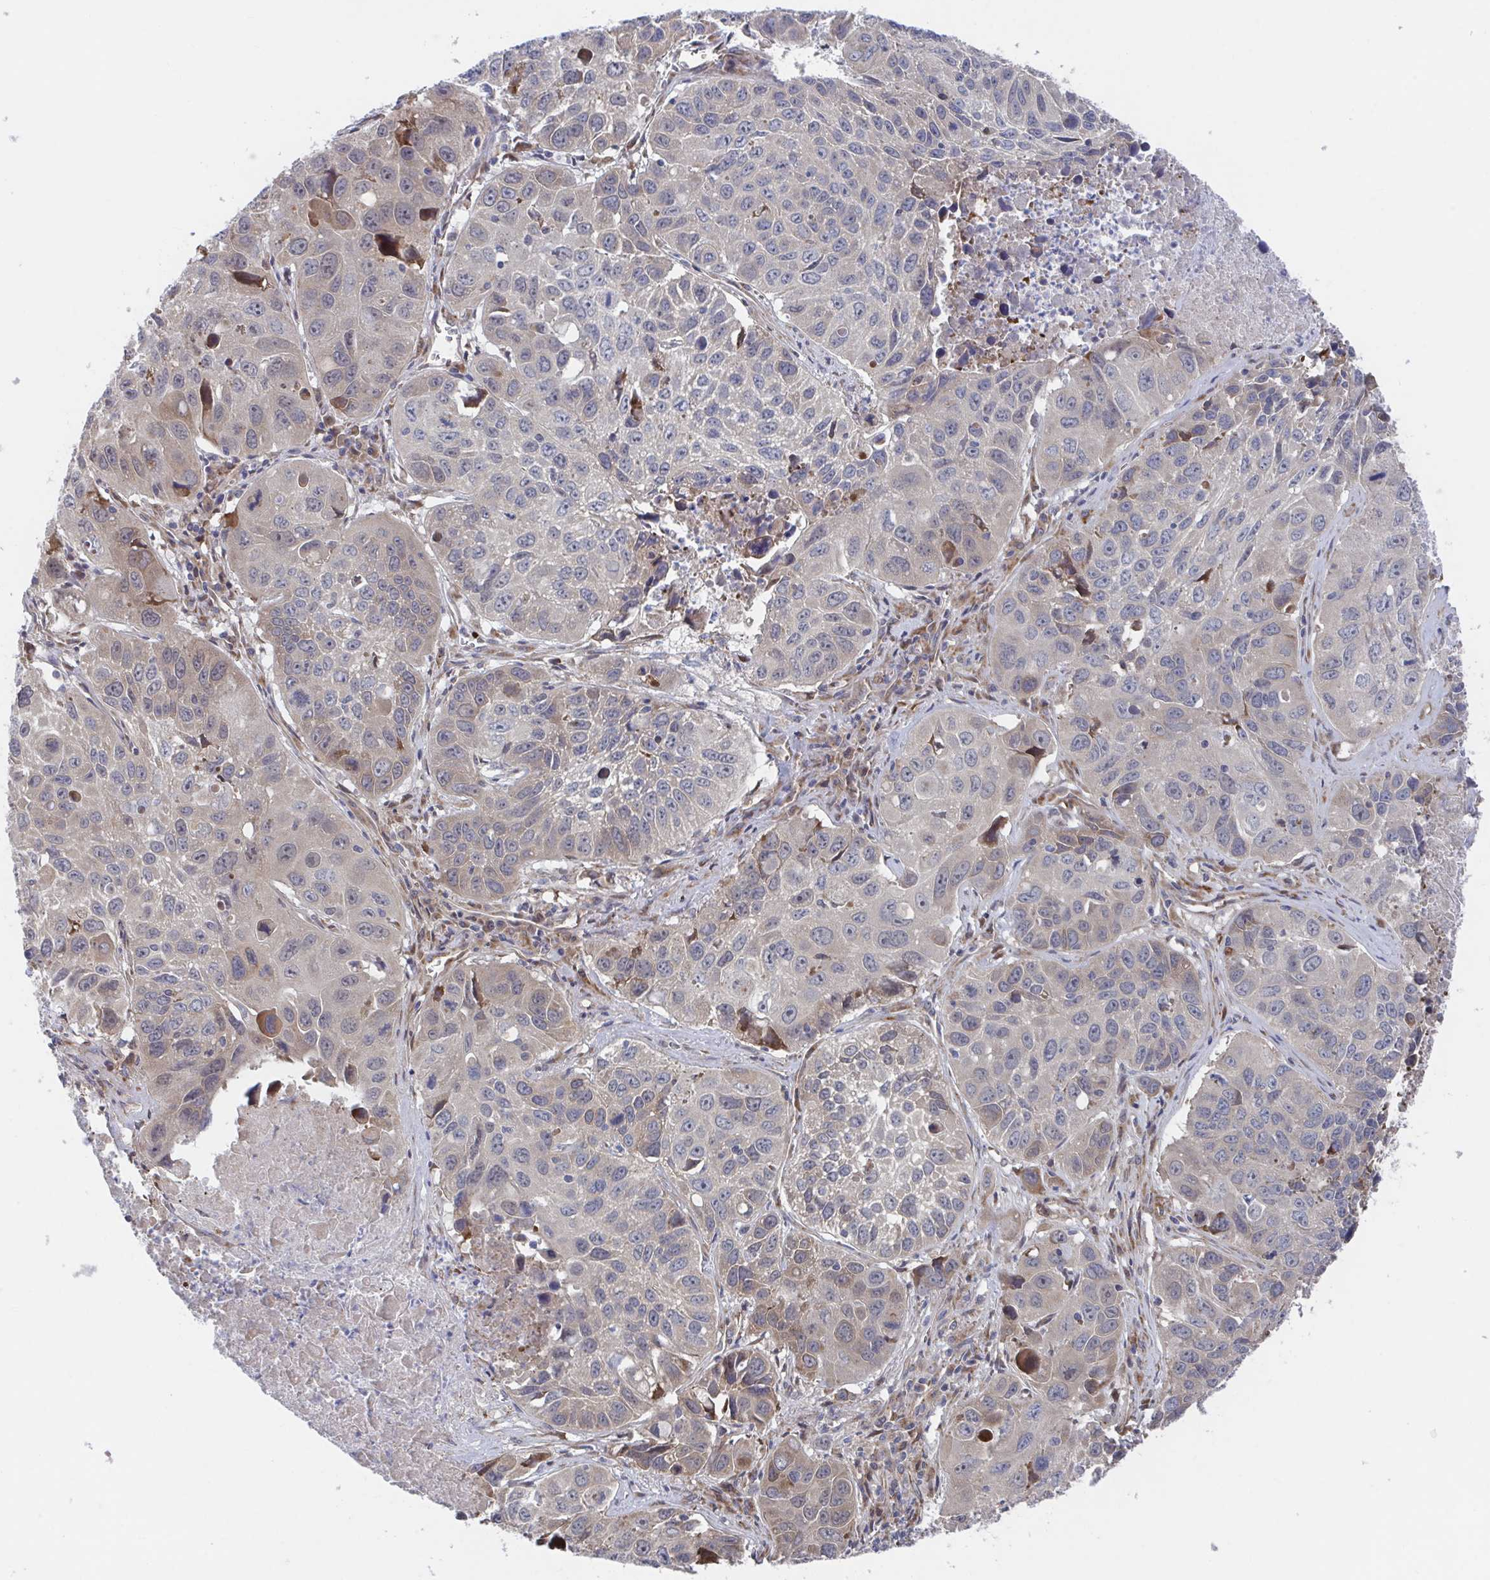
{"staining": {"intensity": "moderate", "quantity": "<25%", "location": "cytoplasmic/membranous"}, "tissue": "lung cancer", "cell_type": "Tumor cells", "image_type": "cancer", "snomed": [{"axis": "morphology", "description": "Squamous cell carcinoma, NOS"}, {"axis": "topography", "description": "Lung"}], "caption": "A photomicrograph showing moderate cytoplasmic/membranous expression in about <25% of tumor cells in lung cancer, as visualized by brown immunohistochemical staining.", "gene": "FJX1", "patient": {"sex": "female", "age": 61}}